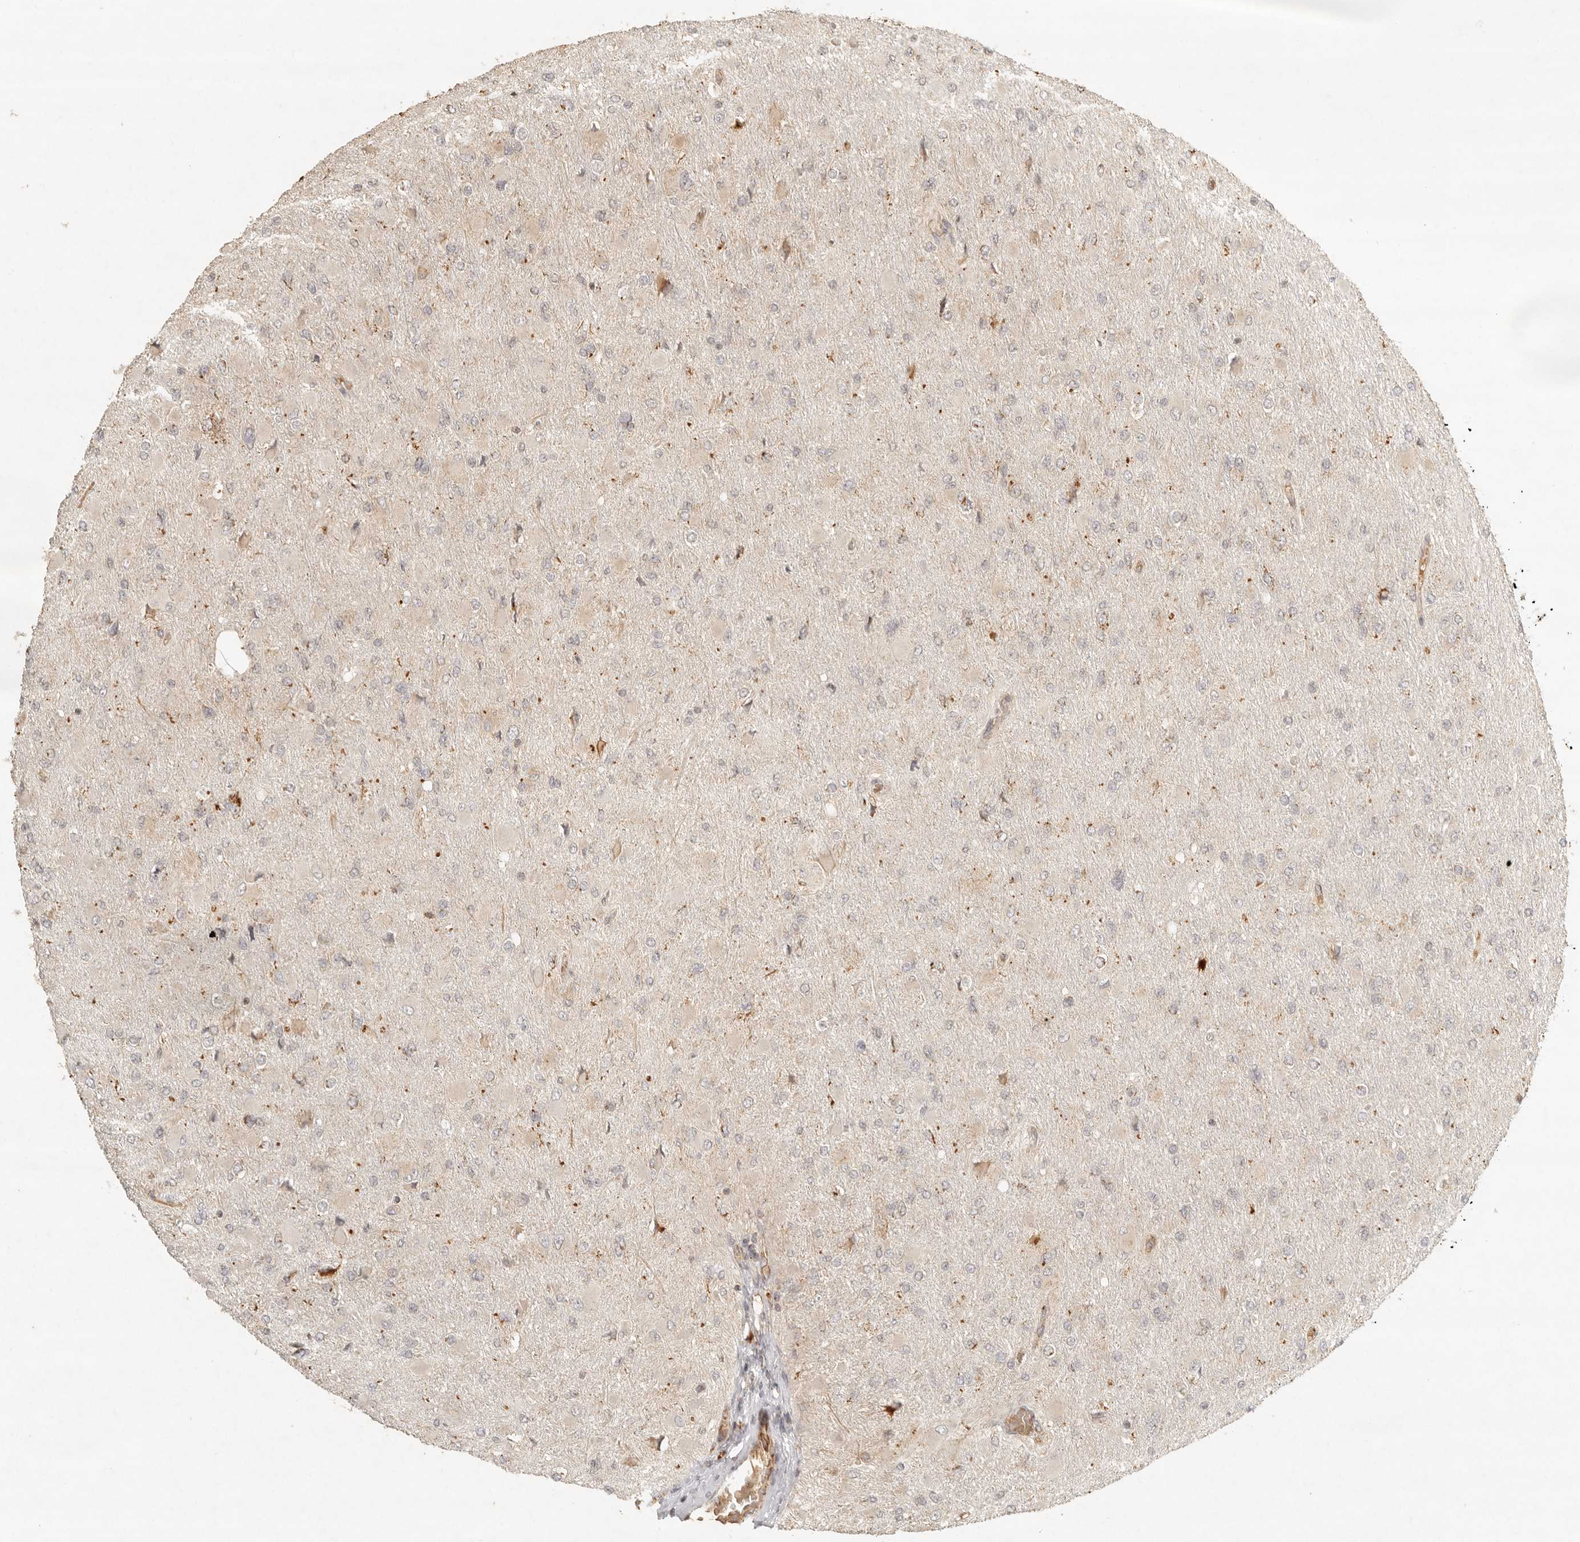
{"staining": {"intensity": "weak", "quantity": "<25%", "location": "cytoplasmic/membranous"}, "tissue": "glioma", "cell_type": "Tumor cells", "image_type": "cancer", "snomed": [{"axis": "morphology", "description": "Glioma, malignant, High grade"}, {"axis": "topography", "description": "Cerebral cortex"}], "caption": "High power microscopy image of an immunohistochemistry histopathology image of glioma, revealing no significant expression in tumor cells. (Brightfield microscopy of DAB IHC at high magnification).", "gene": "MRPL55", "patient": {"sex": "female", "age": 36}}